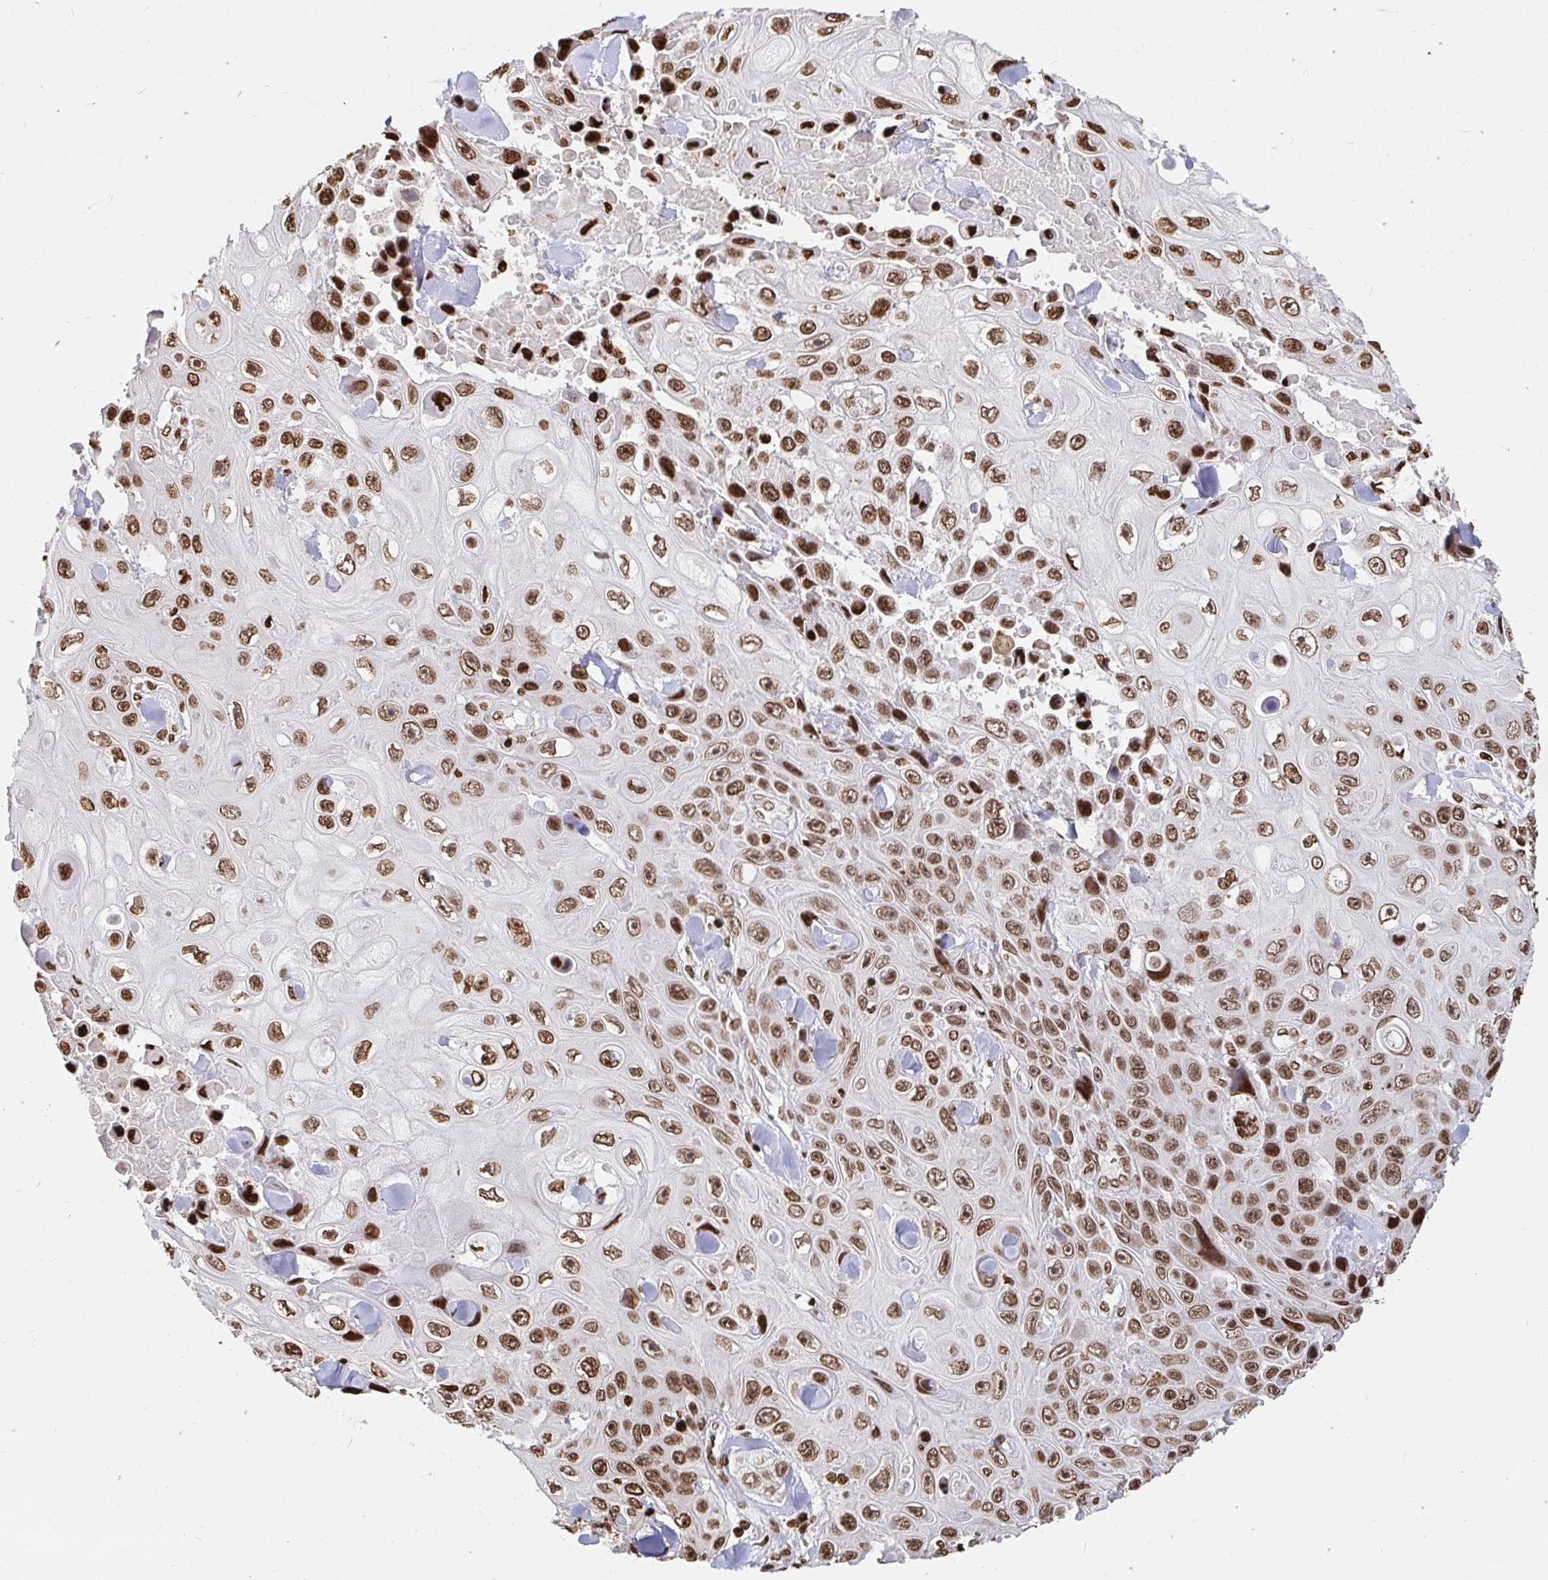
{"staining": {"intensity": "moderate", "quantity": ">75%", "location": "nuclear"}, "tissue": "skin cancer", "cell_type": "Tumor cells", "image_type": "cancer", "snomed": [{"axis": "morphology", "description": "Squamous cell carcinoma, NOS"}, {"axis": "topography", "description": "Skin"}], "caption": "Protein expression analysis of human skin squamous cell carcinoma reveals moderate nuclear staining in about >75% of tumor cells.", "gene": "H2BC5", "patient": {"sex": "male", "age": 82}}